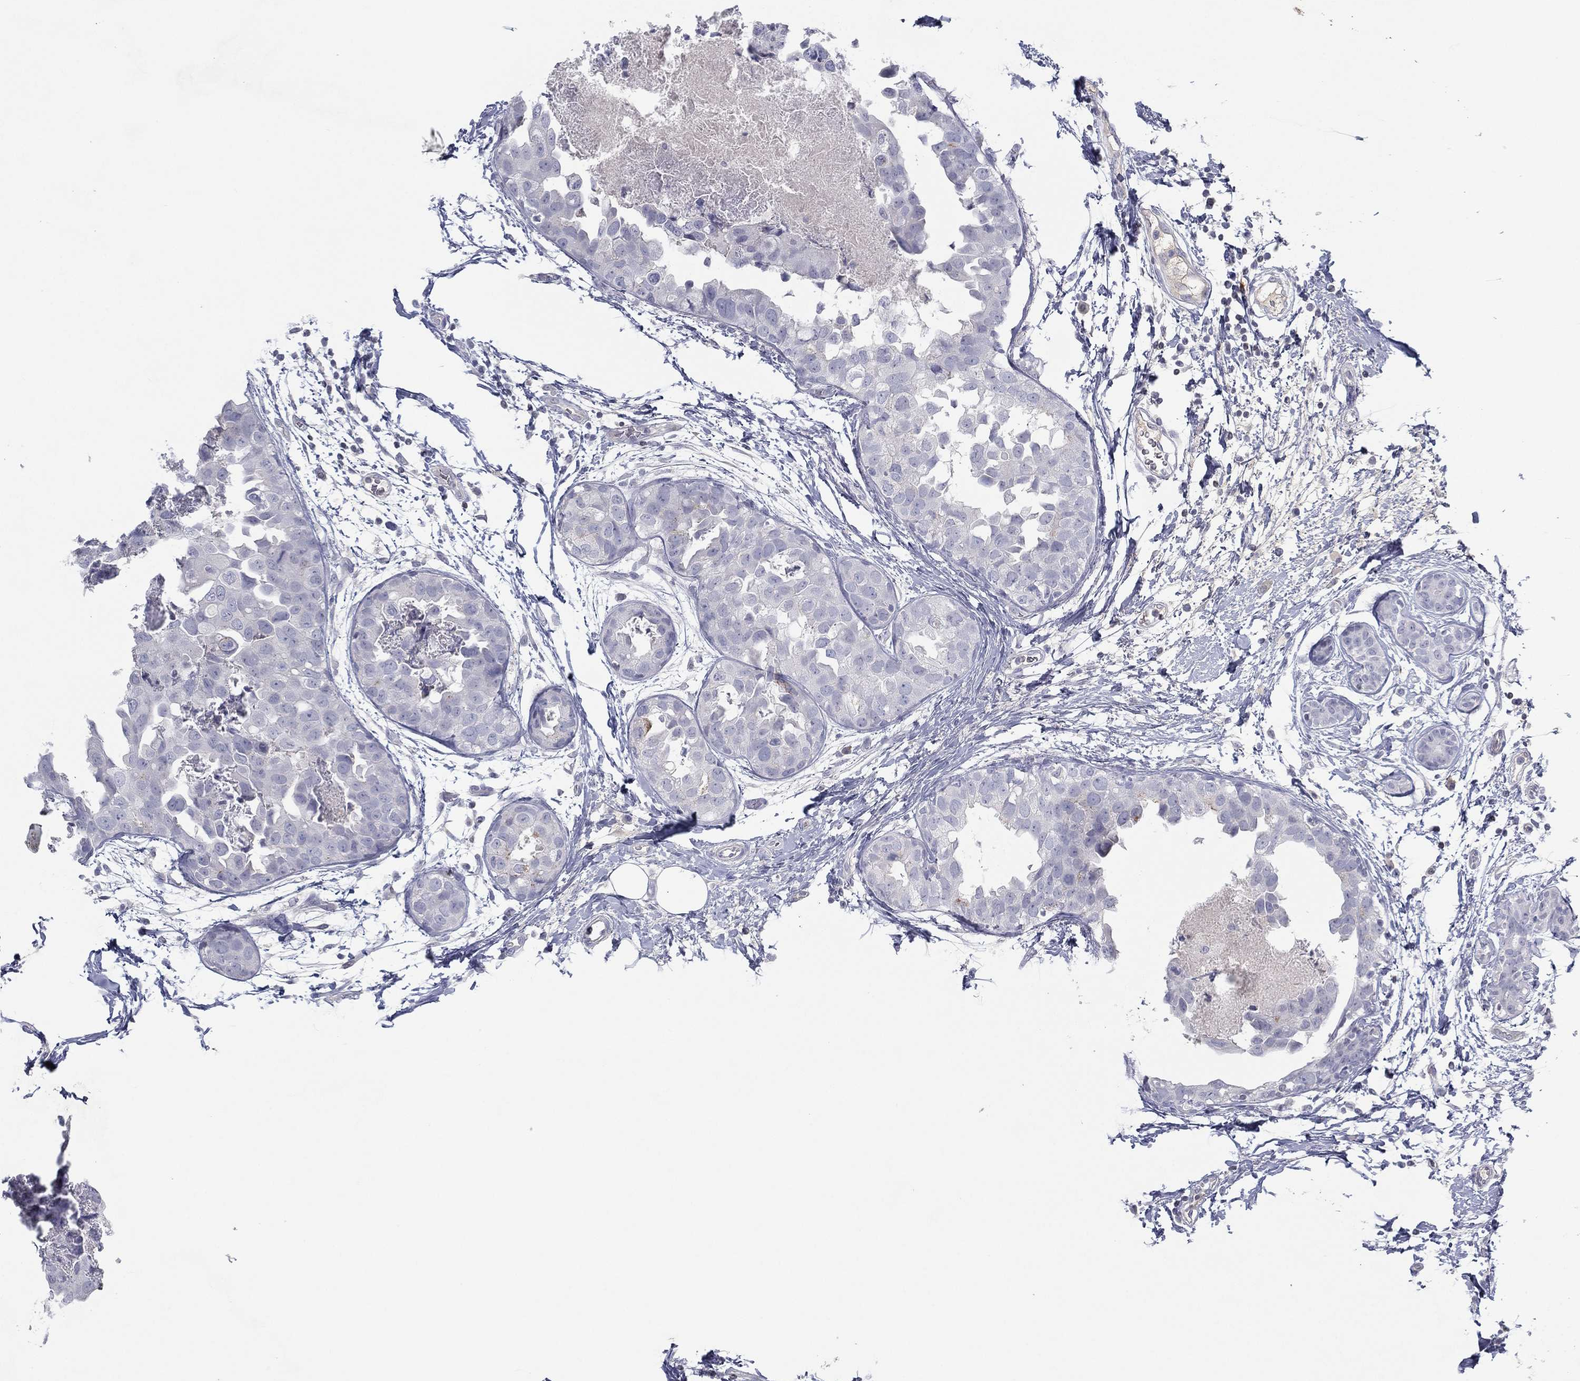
{"staining": {"intensity": "negative", "quantity": "none", "location": "none"}, "tissue": "breast cancer", "cell_type": "Tumor cells", "image_type": "cancer", "snomed": [{"axis": "morphology", "description": "Normal tissue, NOS"}, {"axis": "morphology", "description": "Duct carcinoma"}, {"axis": "topography", "description": "Breast"}], "caption": "Tumor cells are negative for protein expression in human breast cancer (invasive ductal carcinoma). The staining was performed using DAB to visualize the protein expression in brown, while the nuclei were stained in blue with hematoxylin (Magnification: 20x).", "gene": "CPT1B", "patient": {"sex": "female", "age": 40}}